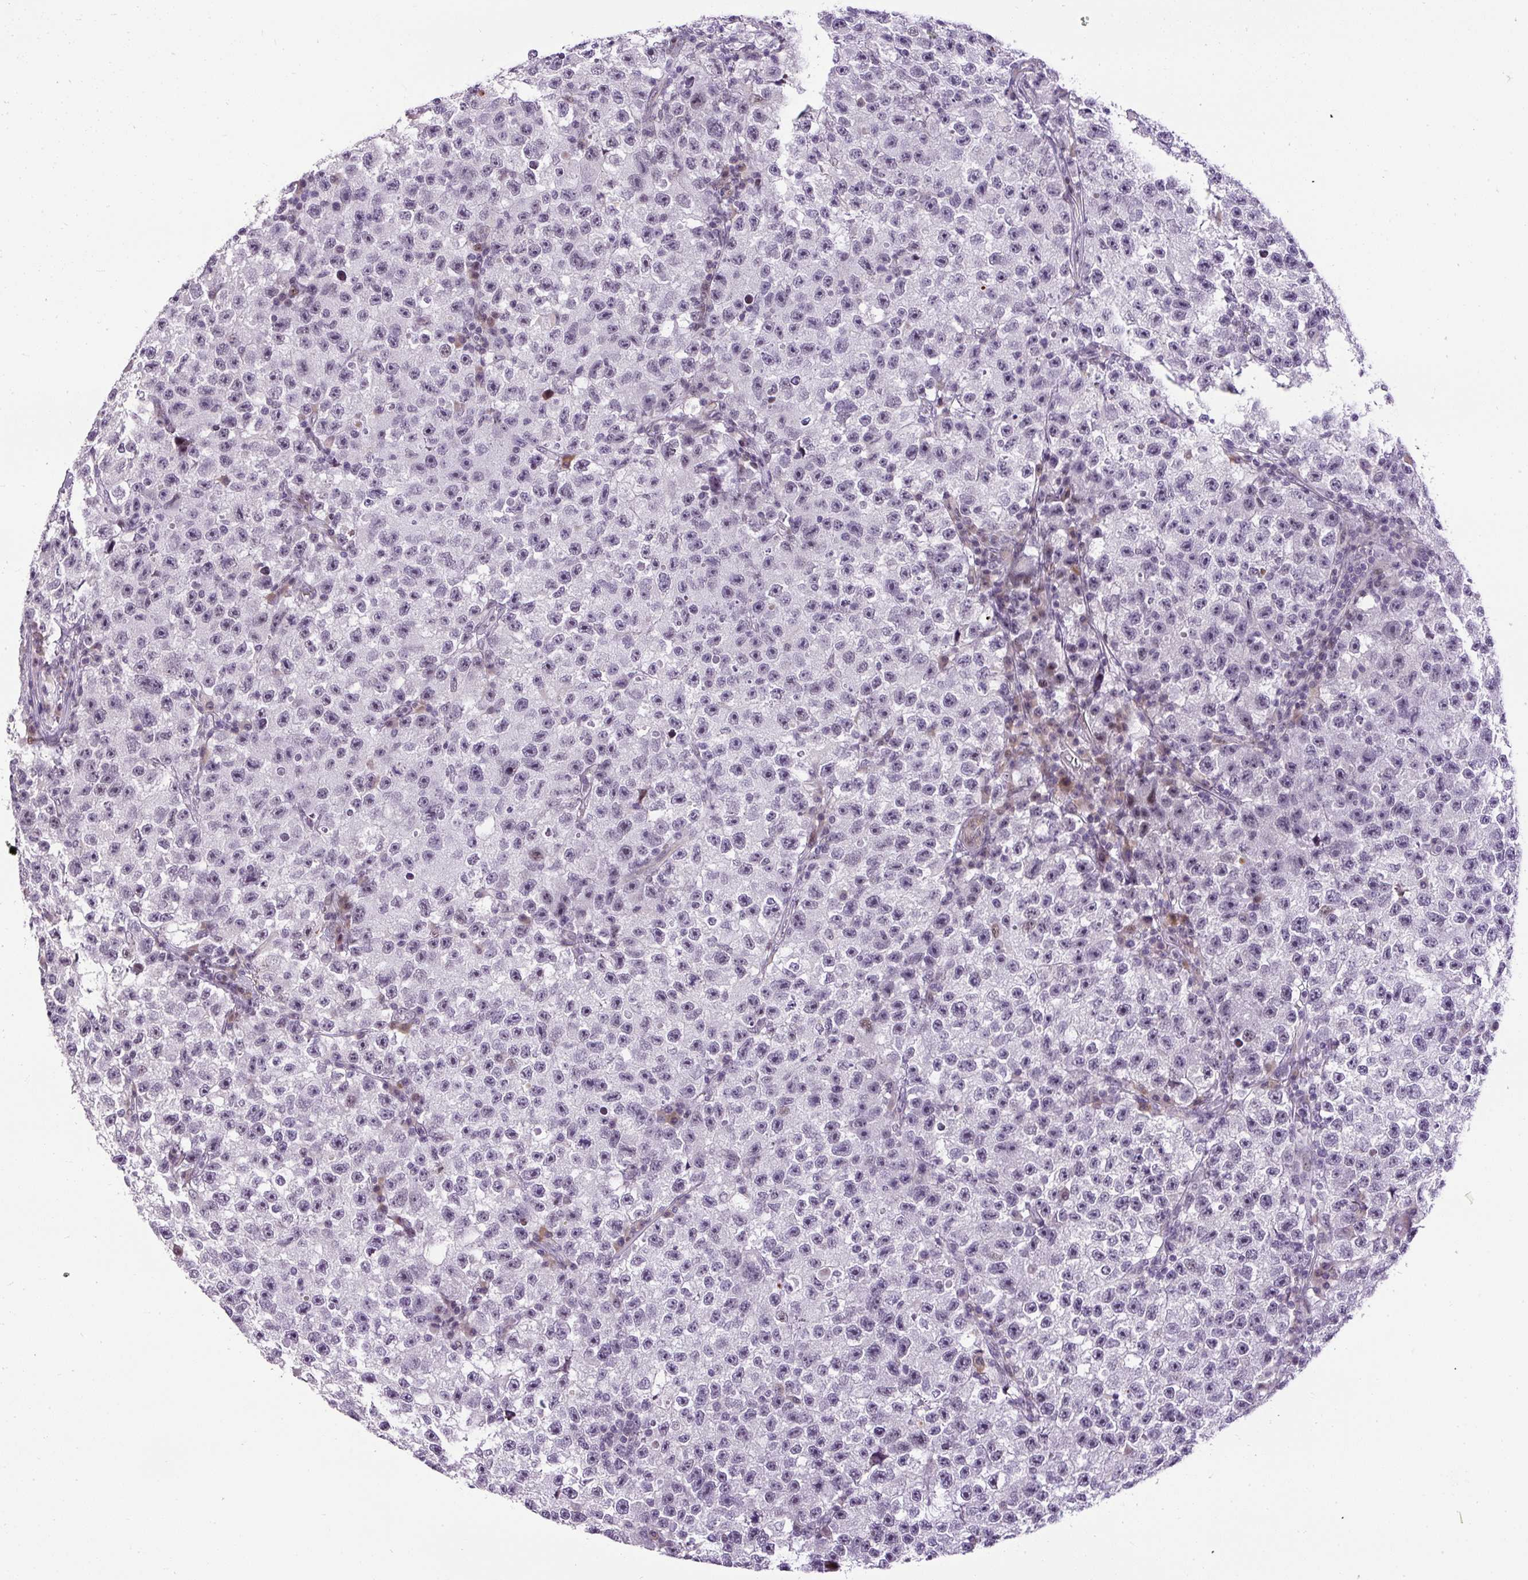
{"staining": {"intensity": "moderate", "quantity": "<25%", "location": "nuclear"}, "tissue": "testis cancer", "cell_type": "Tumor cells", "image_type": "cancer", "snomed": [{"axis": "morphology", "description": "Seminoma, NOS"}, {"axis": "topography", "description": "Testis"}], "caption": "This is an image of IHC staining of seminoma (testis), which shows moderate positivity in the nuclear of tumor cells.", "gene": "ARHGEF18", "patient": {"sex": "male", "age": 22}}